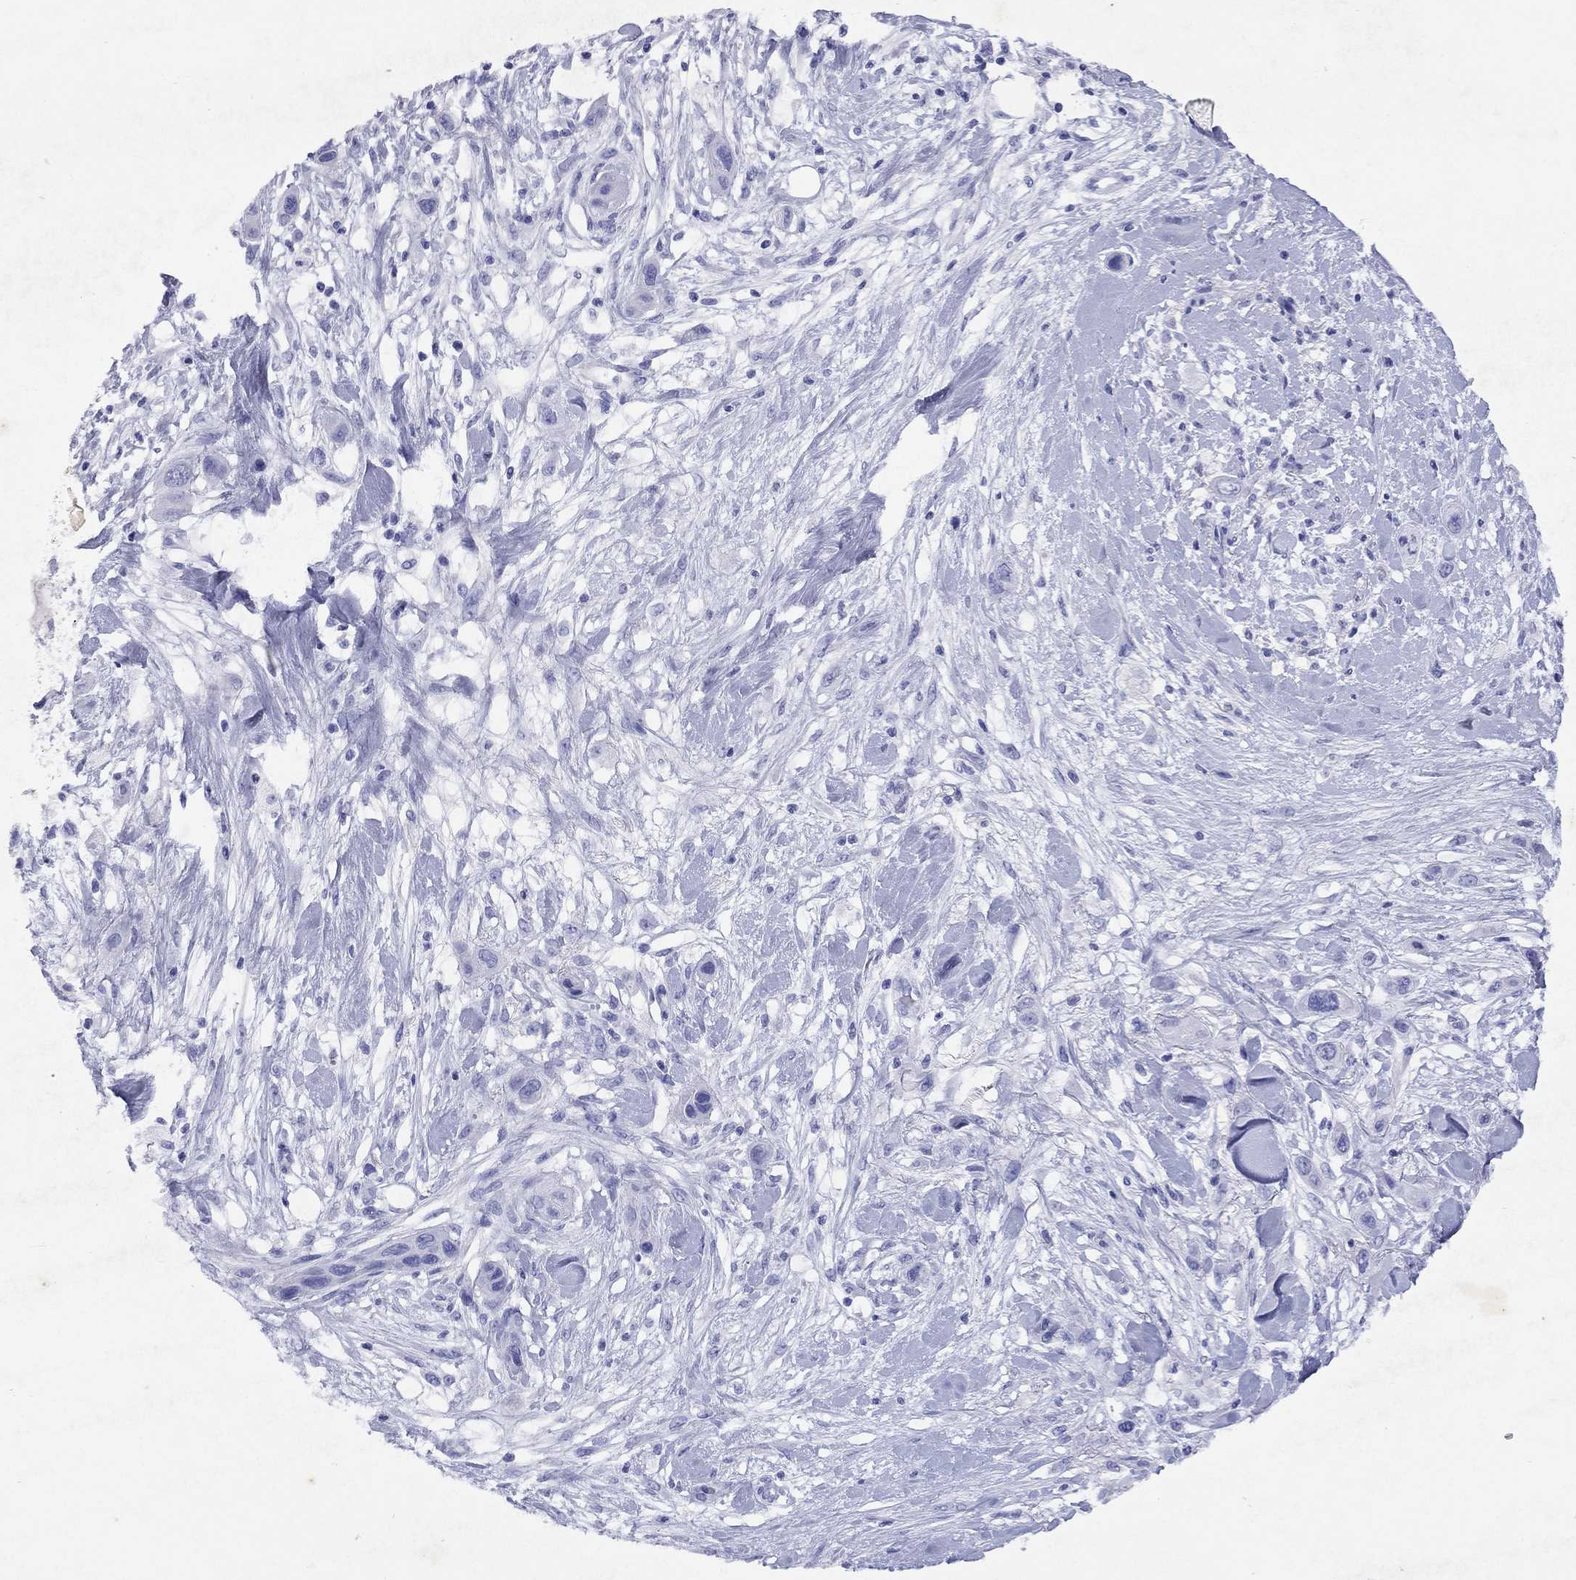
{"staining": {"intensity": "negative", "quantity": "none", "location": "none"}, "tissue": "skin cancer", "cell_type": "Tumor cells", "image_type": "cancer", "snomed": [{"axis": "morphology", "description": "Squamous cell carcinoma, NOS"}, {"axis": "topography", "description": "Skin"}], "caption": "Immunohistochemistry of skin cancer (squamous cell carcinoma) exhibits no expression in tumor cells.", "gene": "ARMC12", "patient": {"sex": "male", "age": 79}}